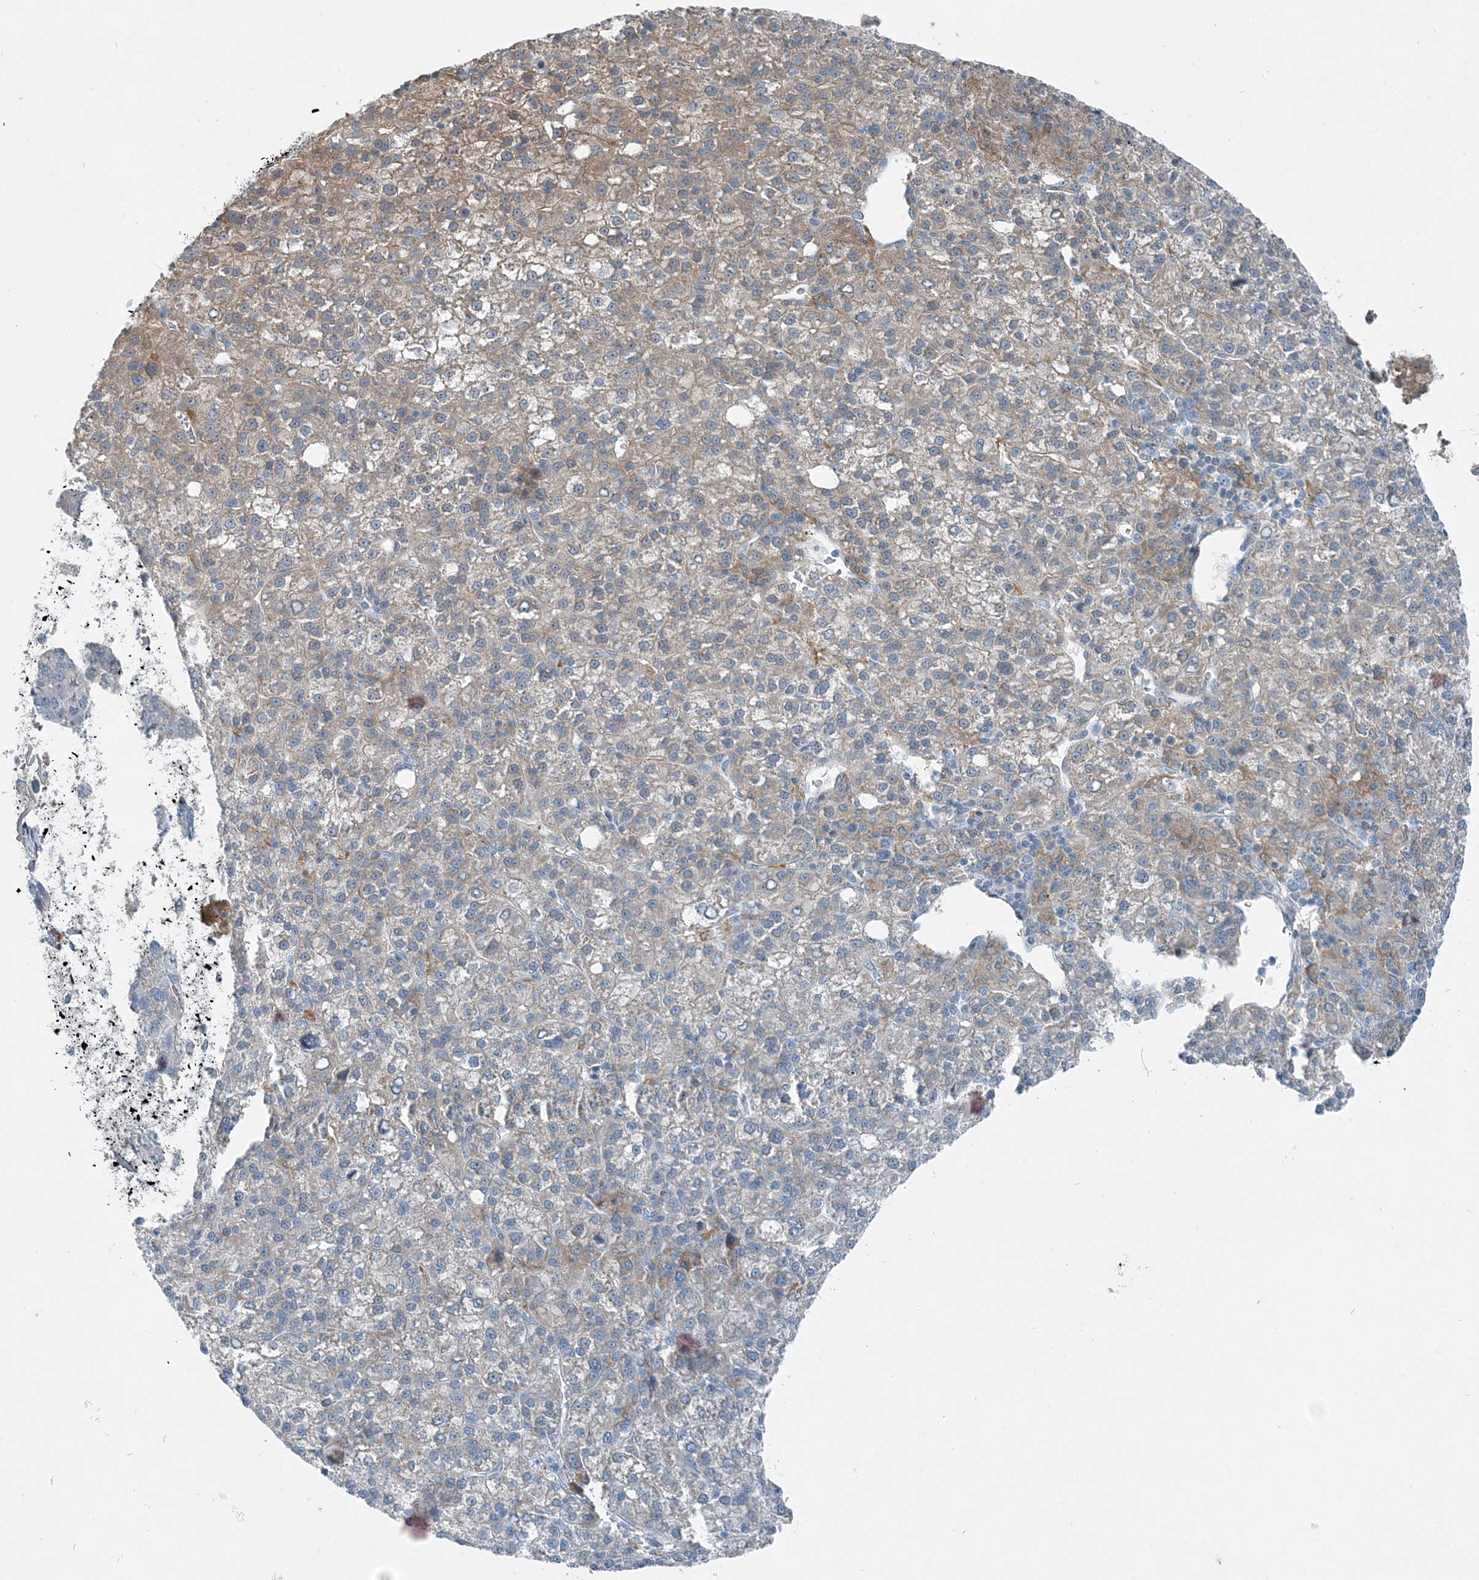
{"staining": {"intensity": "moderate", "quantity": "<25%", "location": "cytoplasmic/membranous"}, "tissue": "liver cancer", "cell_type": "Tumor cells", "image_type": "cancer", "snomed": [{"axis": "morphology", "description": "Carcinoma, Hepatocellular, NOS"}, {"axis": "topography", "description": "Liver"}], "caption": "High-magnification brightfield microscopy of liver cancer stained with DAB (brown) and counterstained with hematoxylin (blue). tumor cells exhibit moderate cytoplasmic/membranous positivity is present in approximately<25% of cells.", "gene": "ARMH1", "patient": {"sex": "female", "age": 58}}